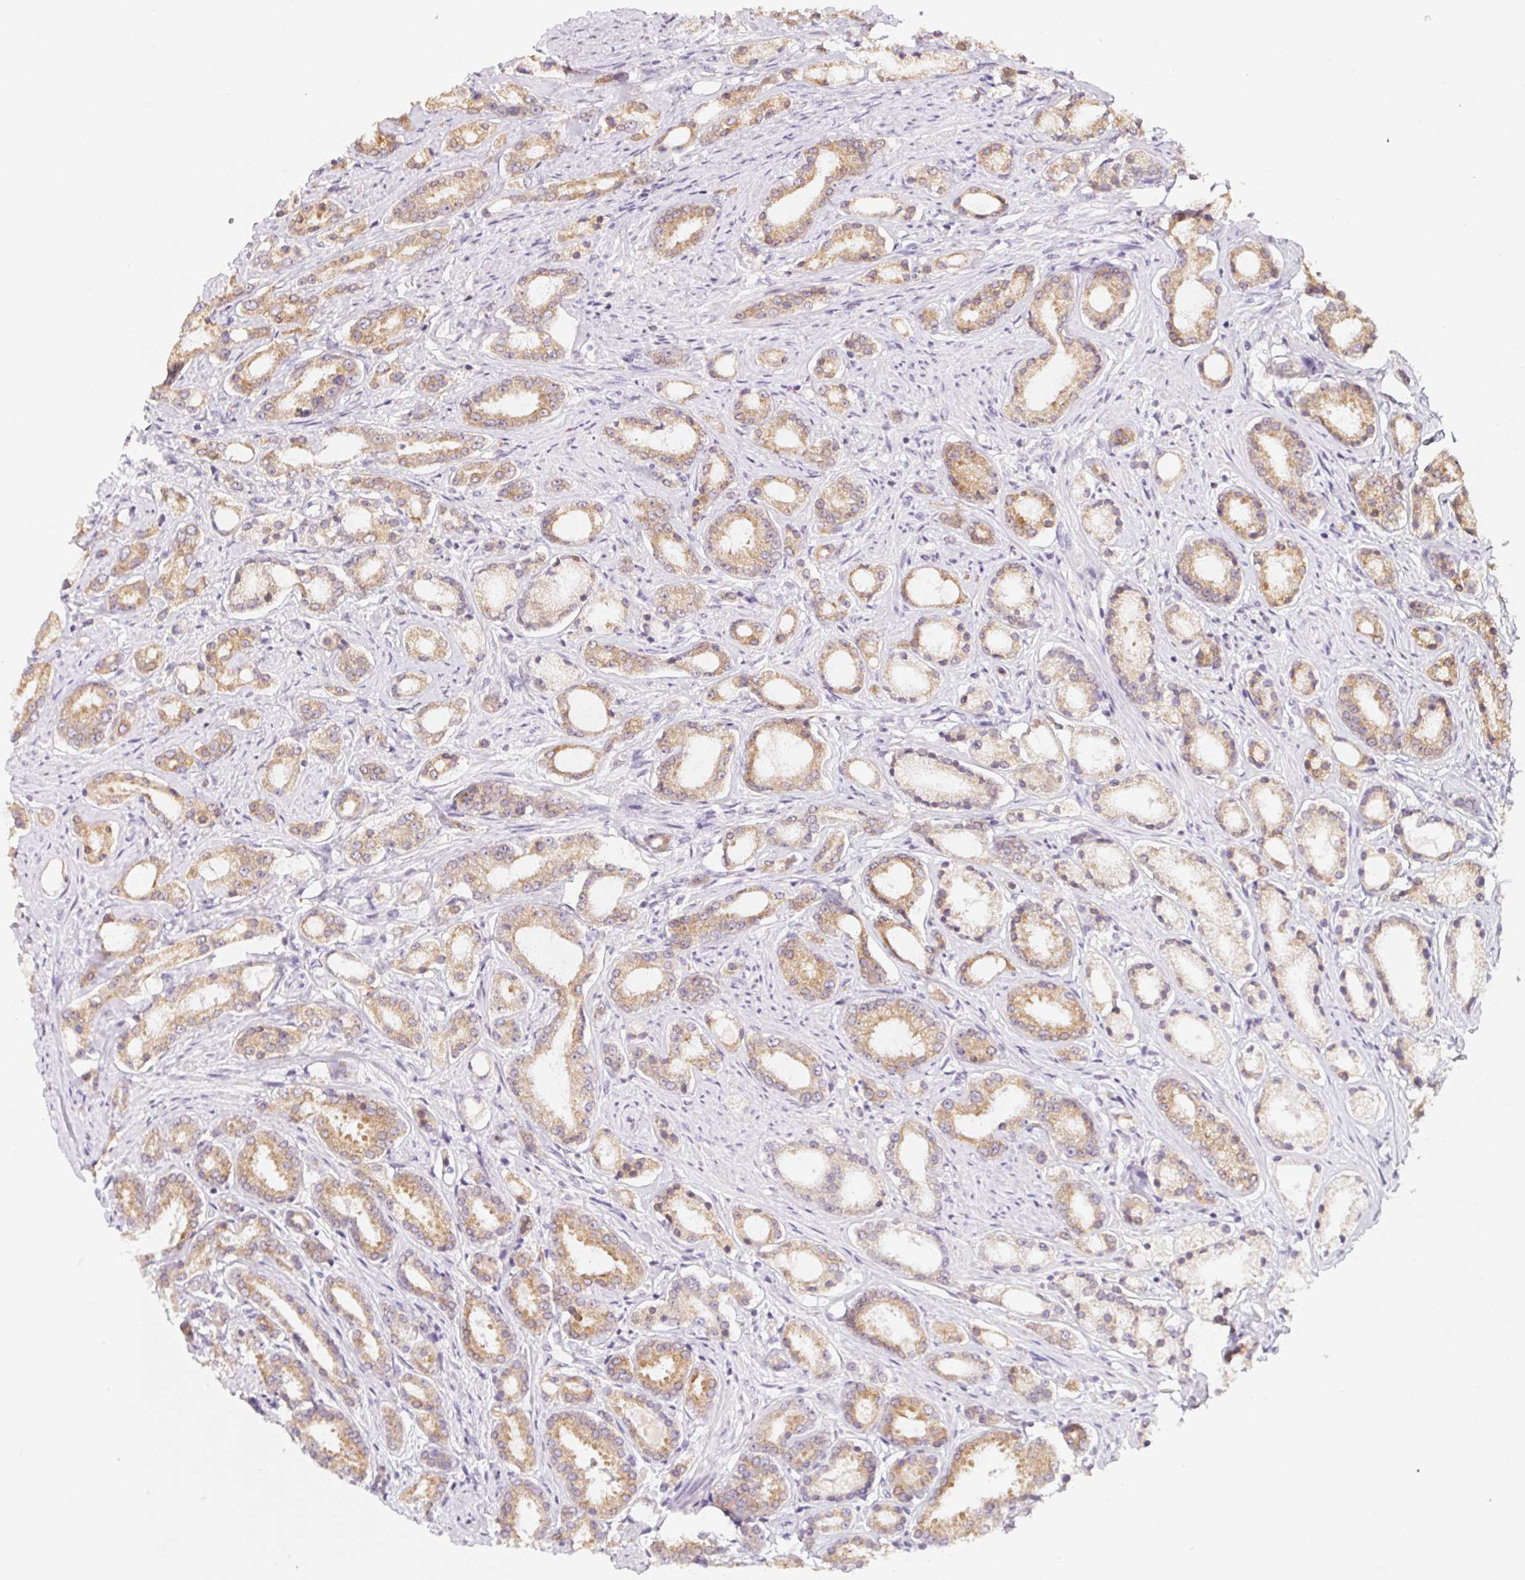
{"staining": {"intensity": "moderate", "quantity": ">75%", "location": "cytoplasmic/membranous"}, "tissue": "prostate cancer", "cell_type": "Tumor cells", "image_type": "cancer", "snomed": [{"axis": "morphology", "description": "Adenocarcinoma, High grade"}, {"axis": "topography", "description": "Prostate"}], "caption": "High-grade adenocarcinoma (prostate) stained with DAB immunohistochemistry (IHC) shows medium levels of moderate cytoplasmic/membranous expression in approximately >75% of tumor cells.", "gene": "SOAT1", "patient": {"sex": "male", "age": 63}}